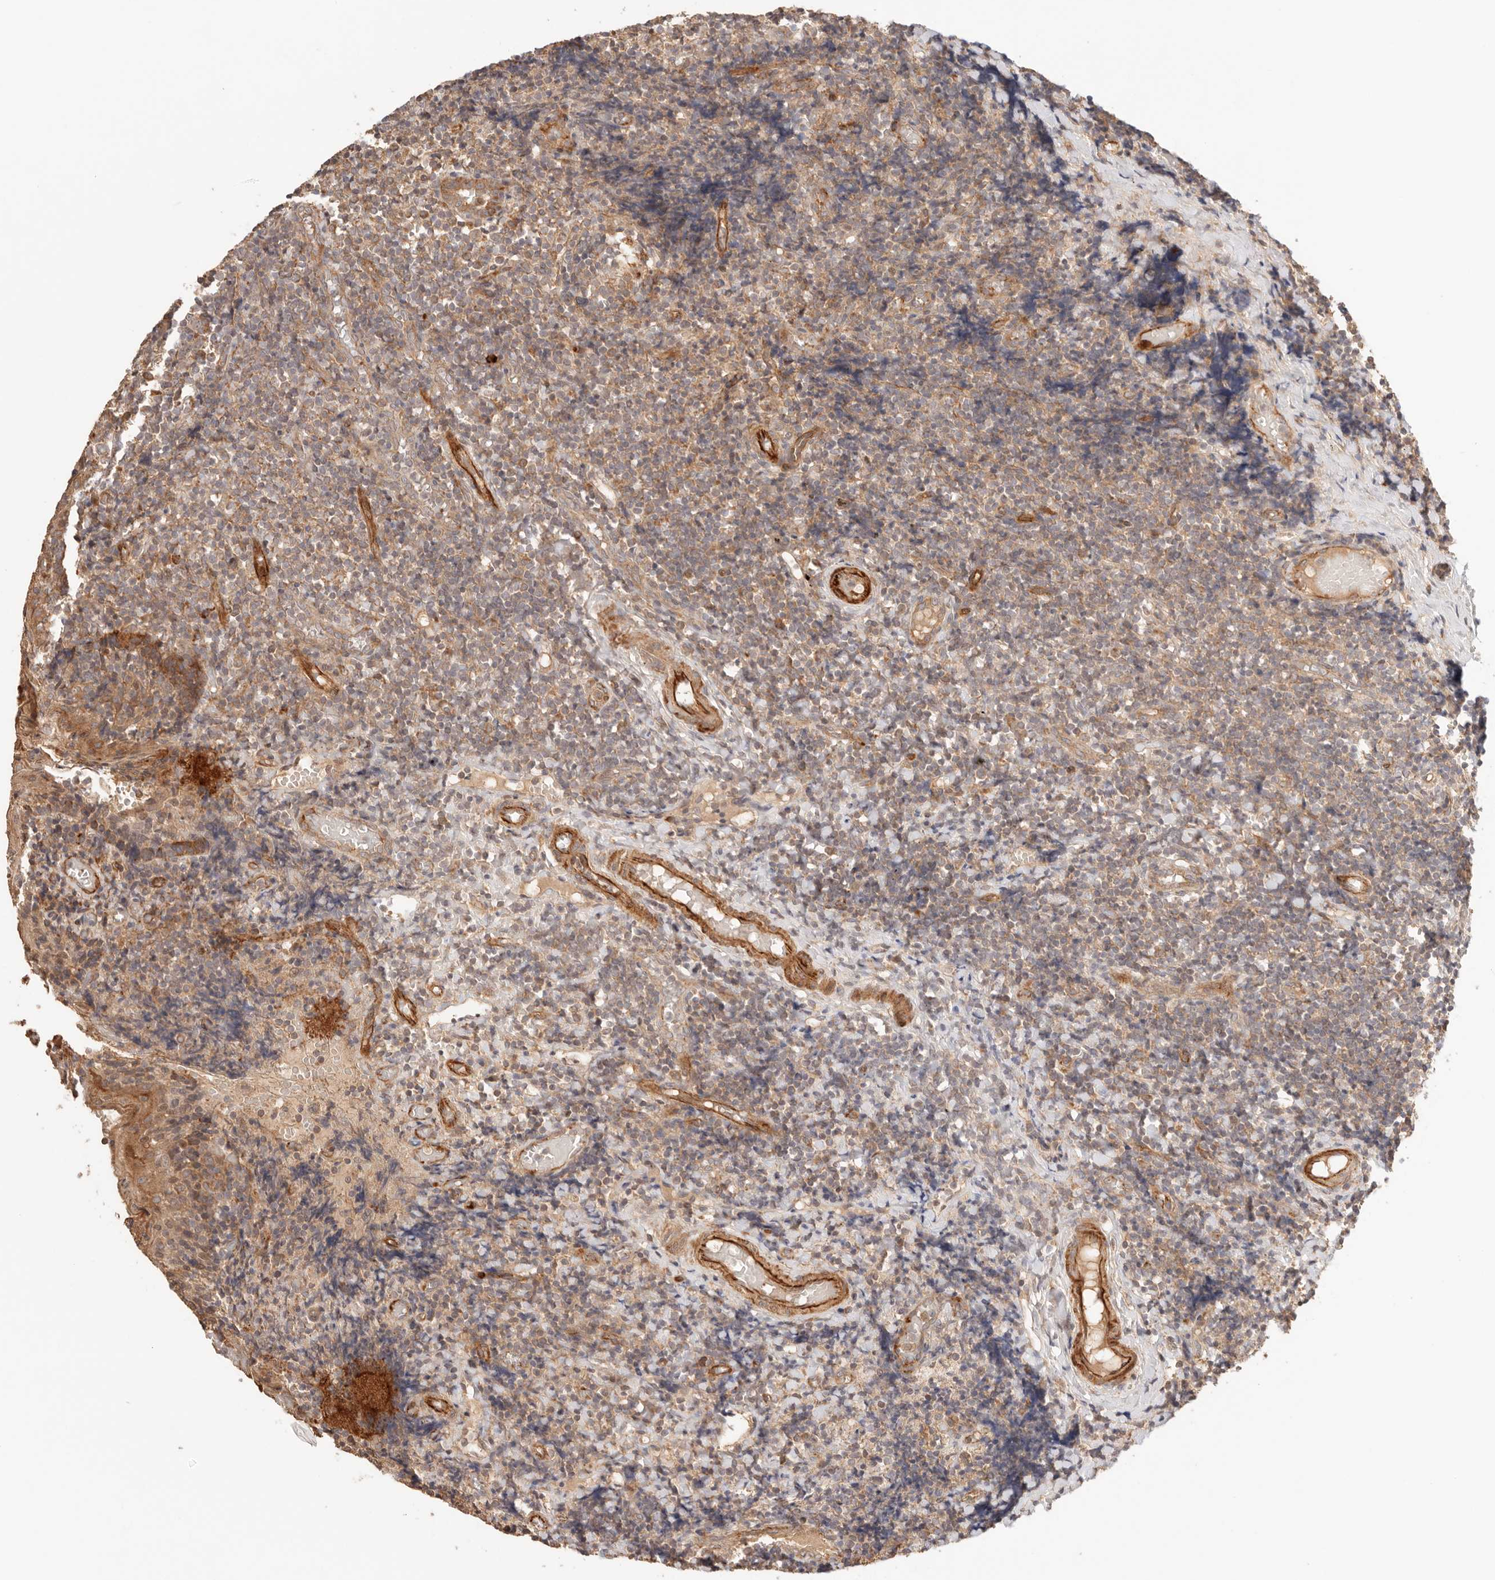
{"staining": {"intensity": "moderate", "quantity": "<25%", "location": "cytoplasmic/membranous"}, "tissue": "tonsil", "cell_type": "Germinal center cells", "image_type": "normal", "snomed": [{"axis": "morphology", "description": "Normal tissue, NOS"}, {"axis": "topography", "description": "Tonsil"}], "caption": "About <25% of germinal center cells in normal human tonsil reveal moderate cytoplasmic/membranous protein positivity as visualized by brown immunohistochemical staining.", "gene": "IL1R2", "patient": {"sex": "female", "age": 19}}